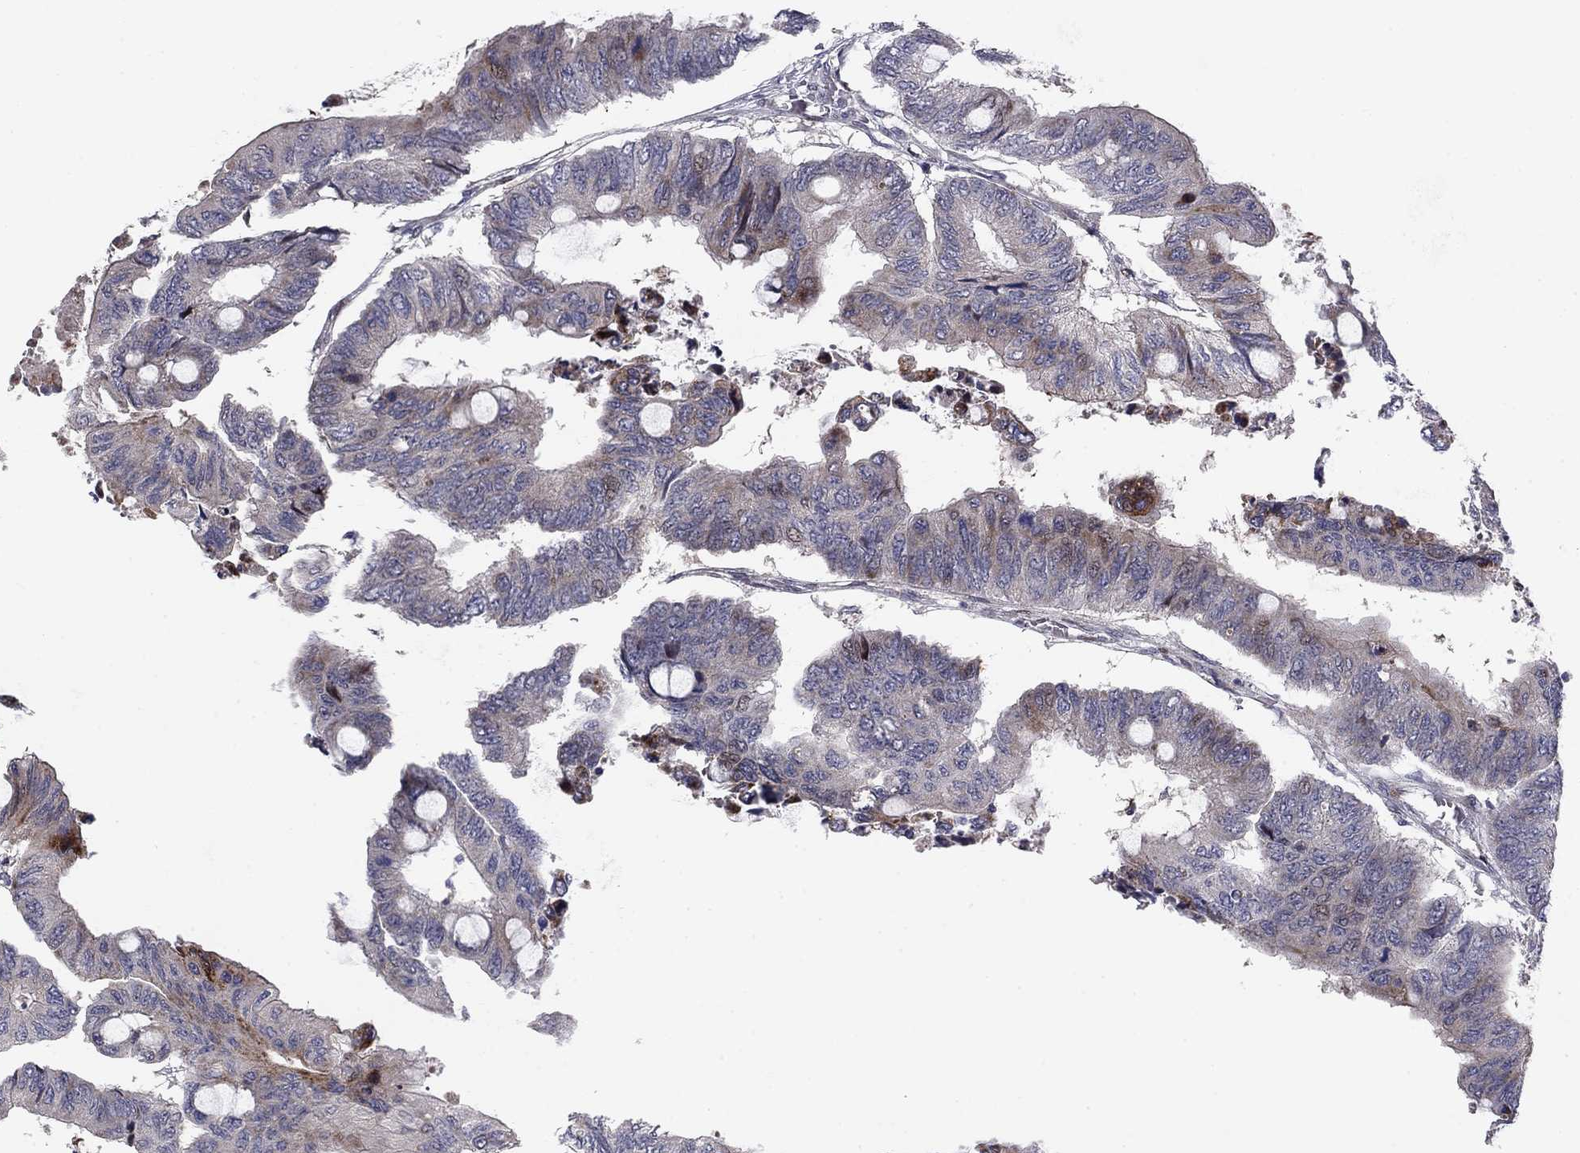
{"staining": {"intensity": "weak", "quantity": "<25%", "location": "cytoplasmic/membranous"}, "tissue": "colorectal cancer", "cell_type": "Tumor cells", "image_type": "cancer", "snomed": [{"axis": "morphology", "description": "Normal tissue, NOS"}, {"axis": "morphology", "description": "Adenocarcinoma, NOS"}, {"axis": "topography", "description": "Rectum"}, {"axis": "topography", "description": "Peripheral nerve tissue"}], "caption": "Tumor cells show no significant protein expression in adenocarcinoma (colorectal). (DAB (3,3'-diaminobenzidine) immunohistochemistry visualized using brightfield microscopy, high magnification).", "gene": "MIOS", "patient": {"sex": "male", "age": 92}}